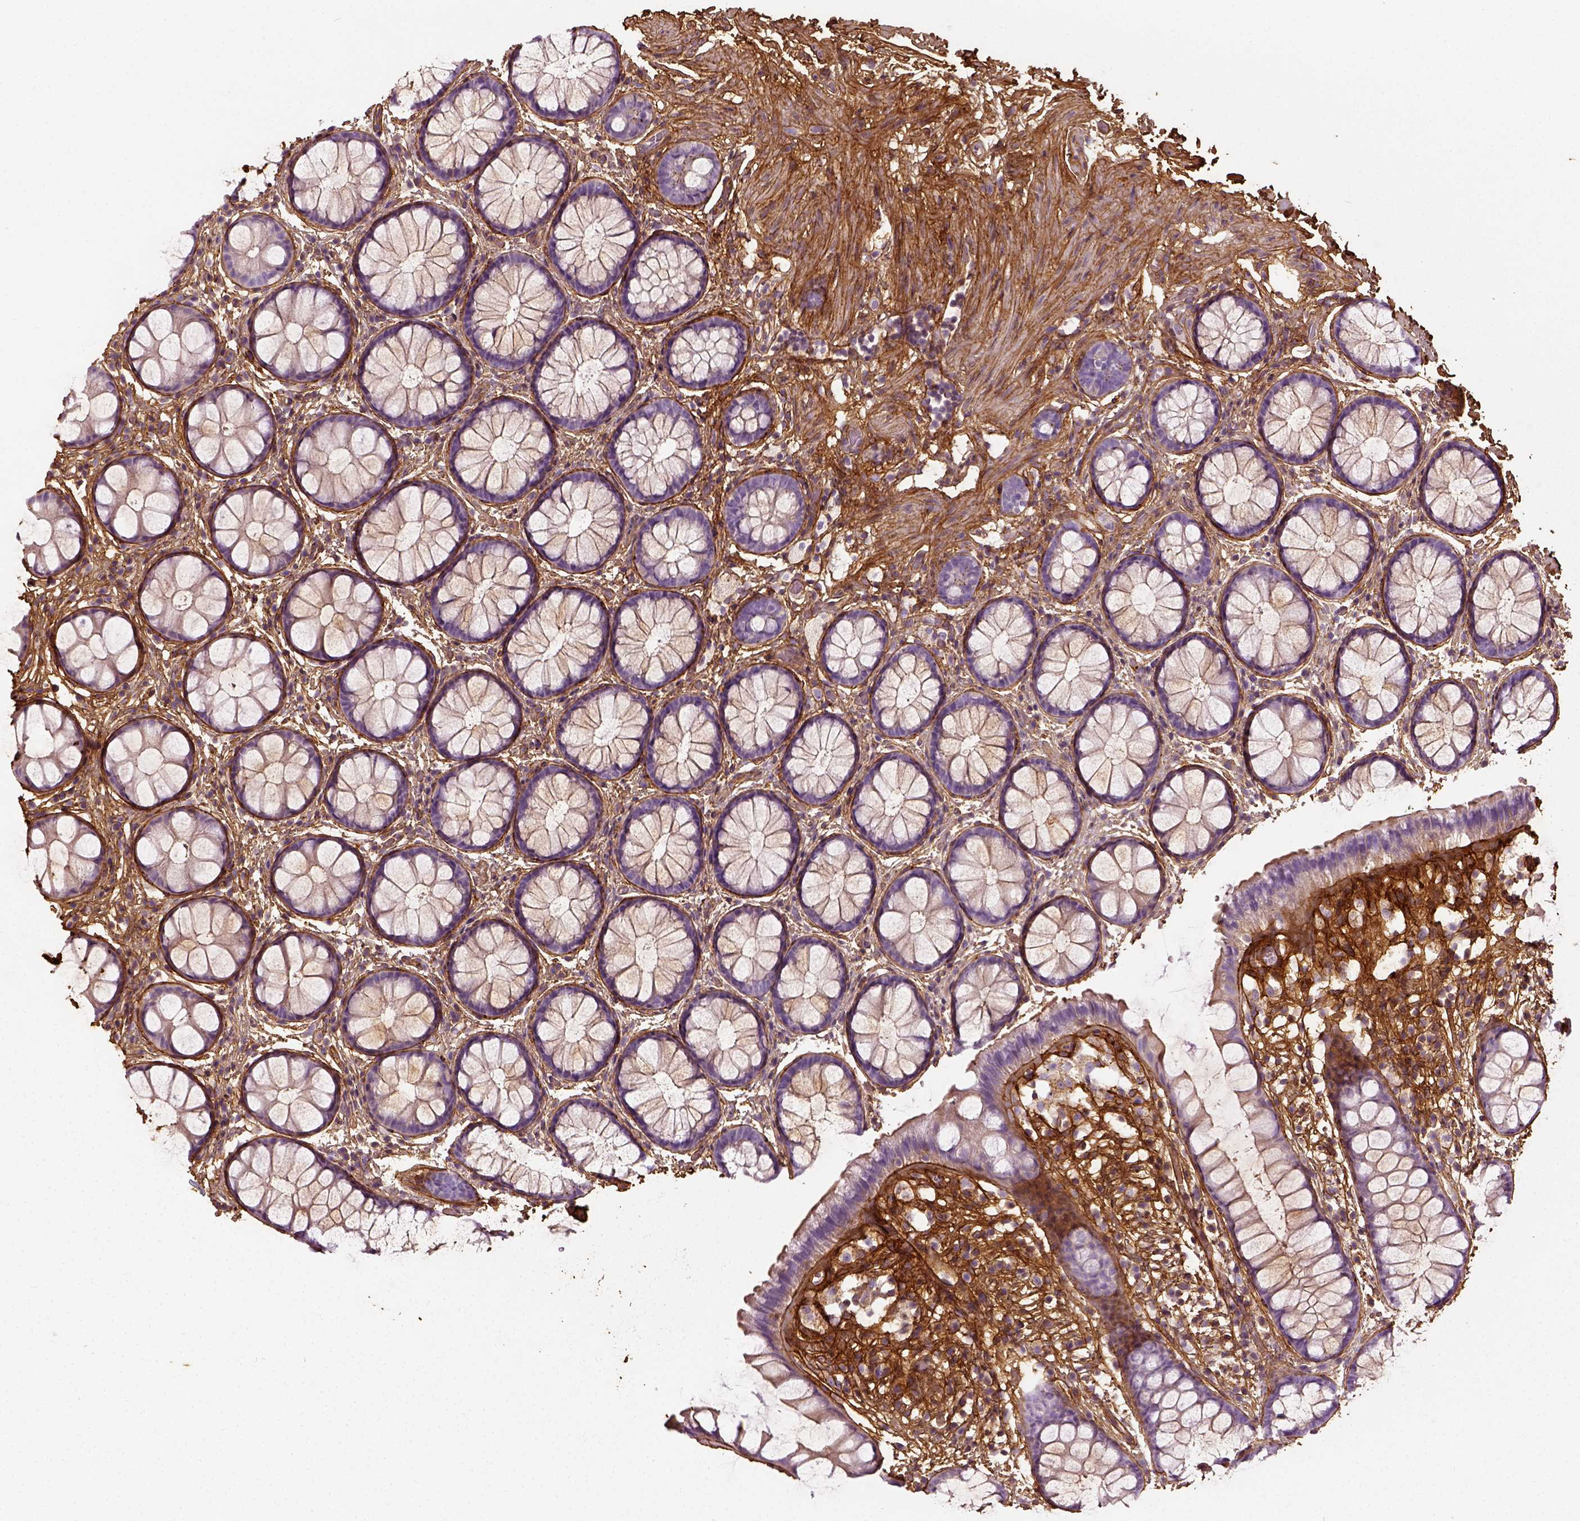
{"staining": {"intensity": "weak", "quantity": "25%-75%", "location": "cytoplasmic/membranous"}, "tissue": "rectum", "cell_type": "Glandular cells", "image_type": "normal", "snomed": [{"axis": "morphology", "description": "Normal tissue, NOS"}, {"axis": "topography", "description": "Rectum"}], "caption": "Immunohistochemistry (IHC) (DAB) staining of unremarkable human rectum shows weak cytoplasmic/membranous protein positivity in about 25%-75% of glandular cells.", "gene": "COL6A2", "patient": {"sex": "female", "age": 62}}